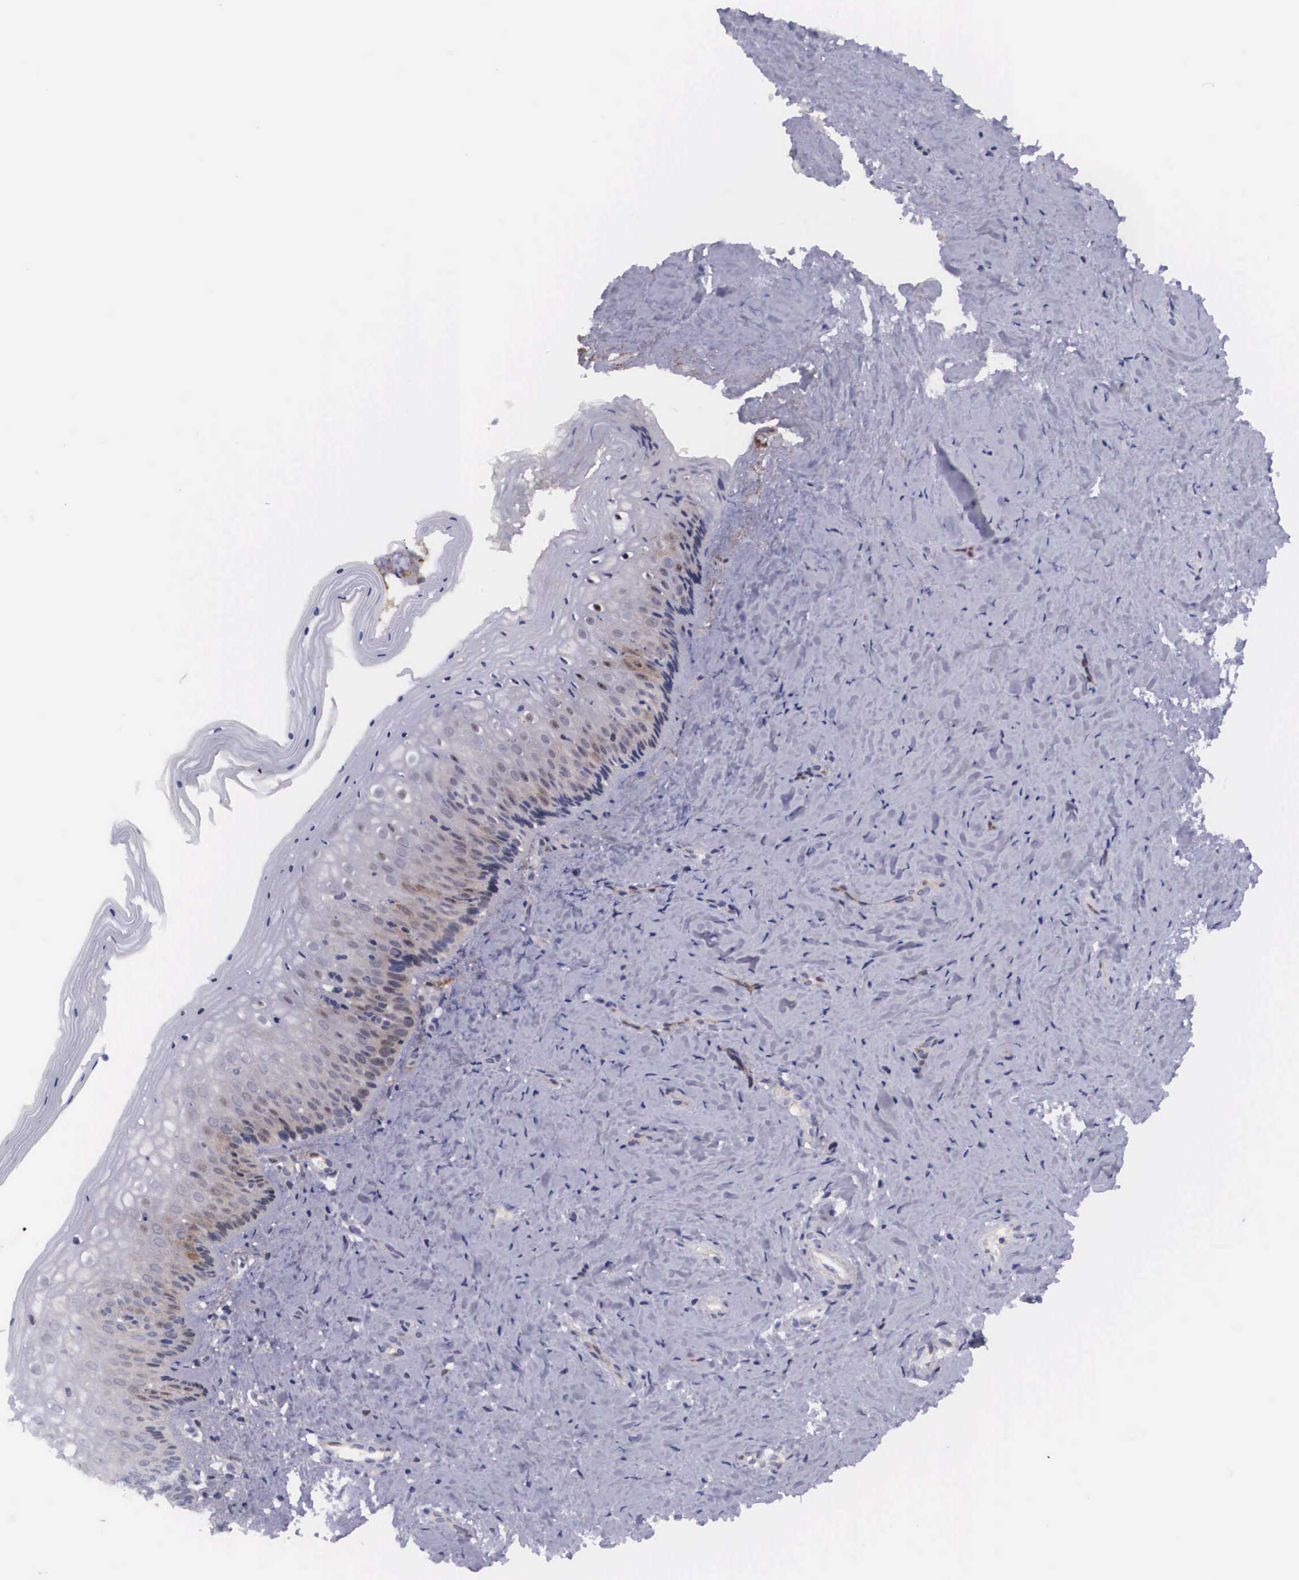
{"staining": {"intensity": "weak", "quantity": "25%-75%", "location": "cytoplasmic/membranous"}, "tissue": "vagina", "cell_type": "Squamous epithelial cells", "image_type": "normal", "snomed": [{"axis": "morphology", "description": "Normal tissue, NOS"}, {"axis": "topography", "description": "Vagina"}], "caption": "Immunohistochemistry (IHC) photomicrograph of unremarkable human vagina stained for a protein (brown), which reveals low levels of weak cytoplasmic/membranous staining in approximately 25%-75% of squamous epithelial cells.", "gene": "EMID1", "patient": {"sex": "female", "age": 46}}